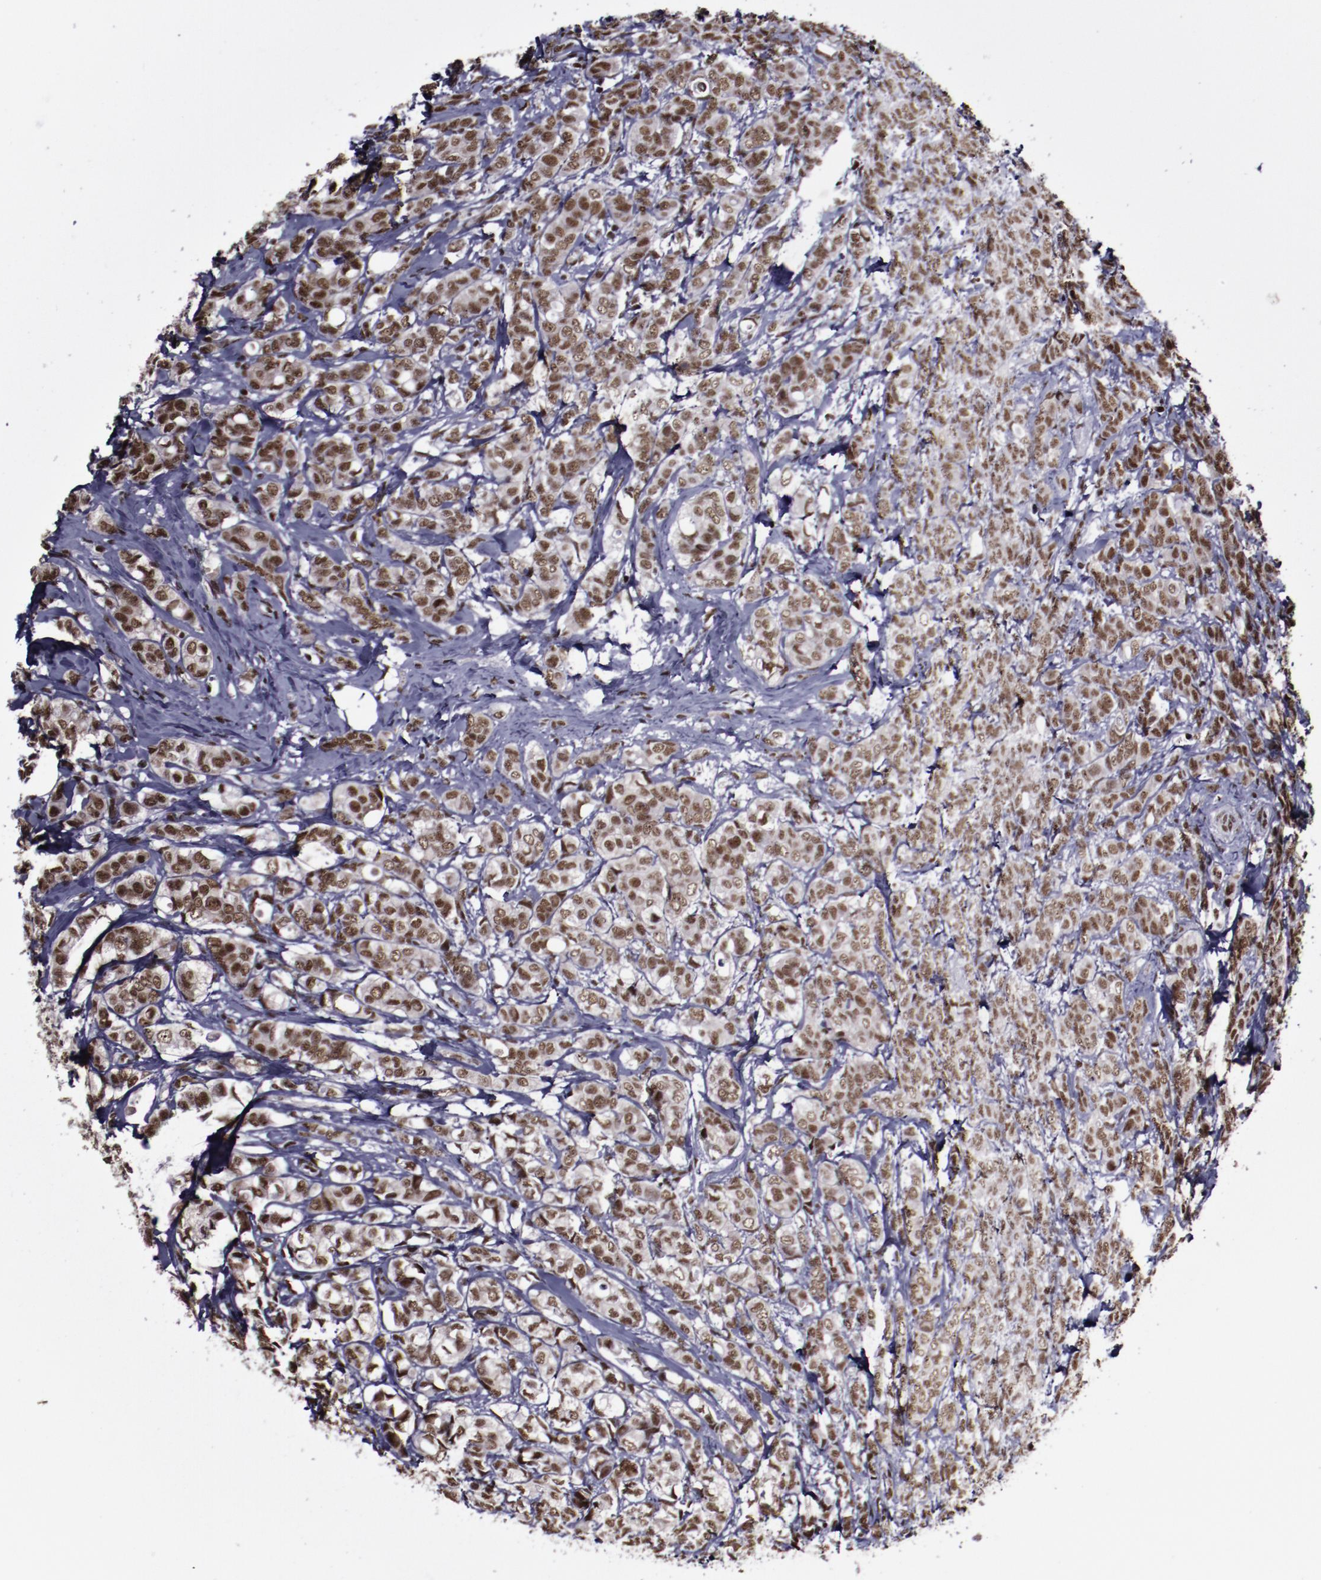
{"staining": {"intensity": "moderate", "quantity": ">75%", "location": "nuclear"}, "tissue": "breast cancer", "cell_type": "Tumor cells", "image_type": "cancer", "snomed": [{"axis": "morphology", "description": "Lobular carcinoma"}, {"axis": "topography", "description": "Breast"}], "caption": "About >75% of tumor cells in human breast lobular carcinoma show moderate nuclear protein staining as visualized by brown immunohistochemical staining.", "gene": "ERH", "patient": {"sex": "female", "age": 60}}